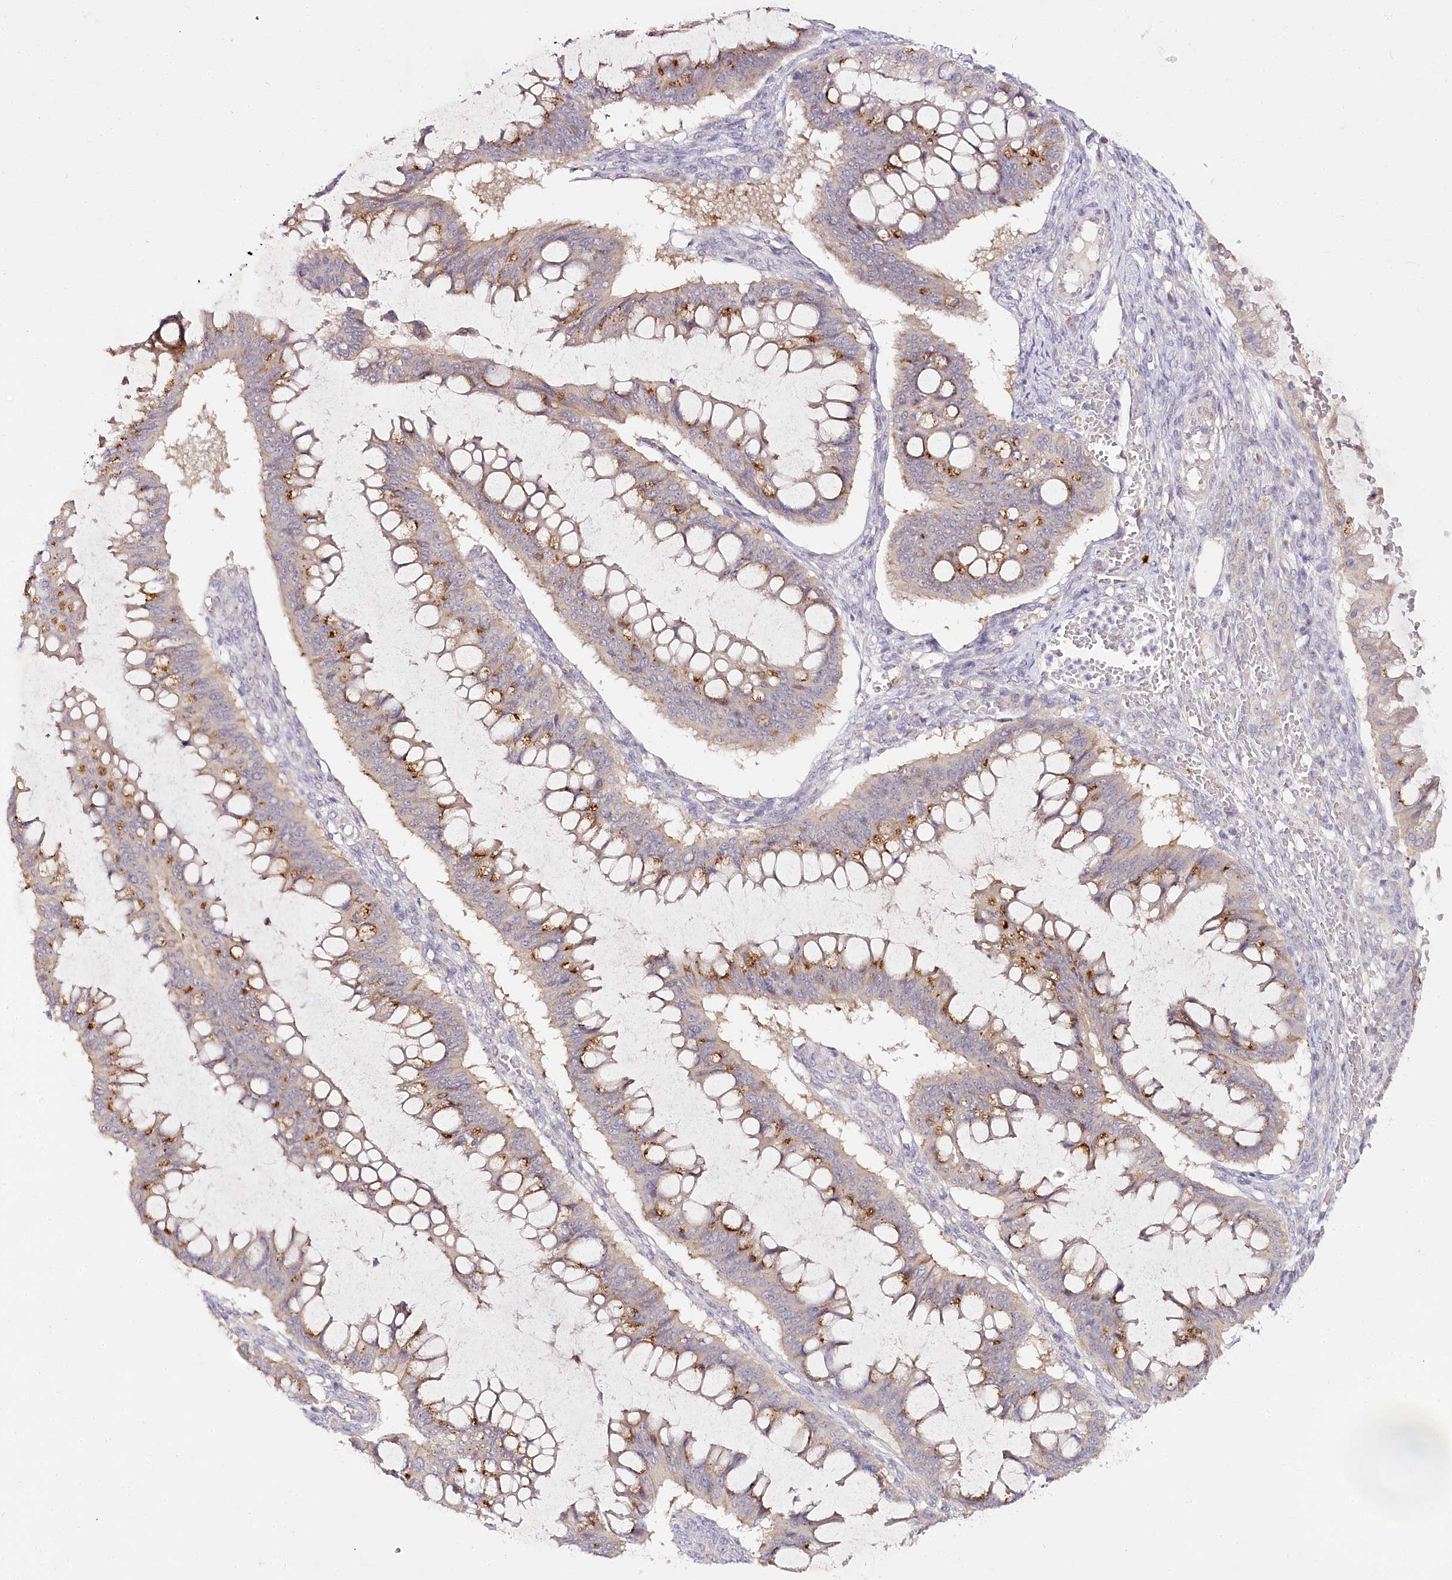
{"staining": {"intensity": "moderate", "quantity": ">75%", "location": "cytoplasmic/membranous"}, "tissue": "ovarian cancer", "cell_type": "Tumor cells", "image_type": "cancer", "snomed": [{"axis": "morphology", "description": "Cystadenocarcinoma, mucinous, NOS"}, {"axis": "topography", "description": "Ovary"}], "caption": "Mucinous cystadenocarcinoma (ovarian) tissue shows moderate cytoplasmic/membranous staining in about >75% of tumor cells (DAB (3,3'-diaminobenzidine) IHC with brightfield microscopy, high magnification).", "gene": "VWA5A", "patient": {"sex": "female", "age": 73}}